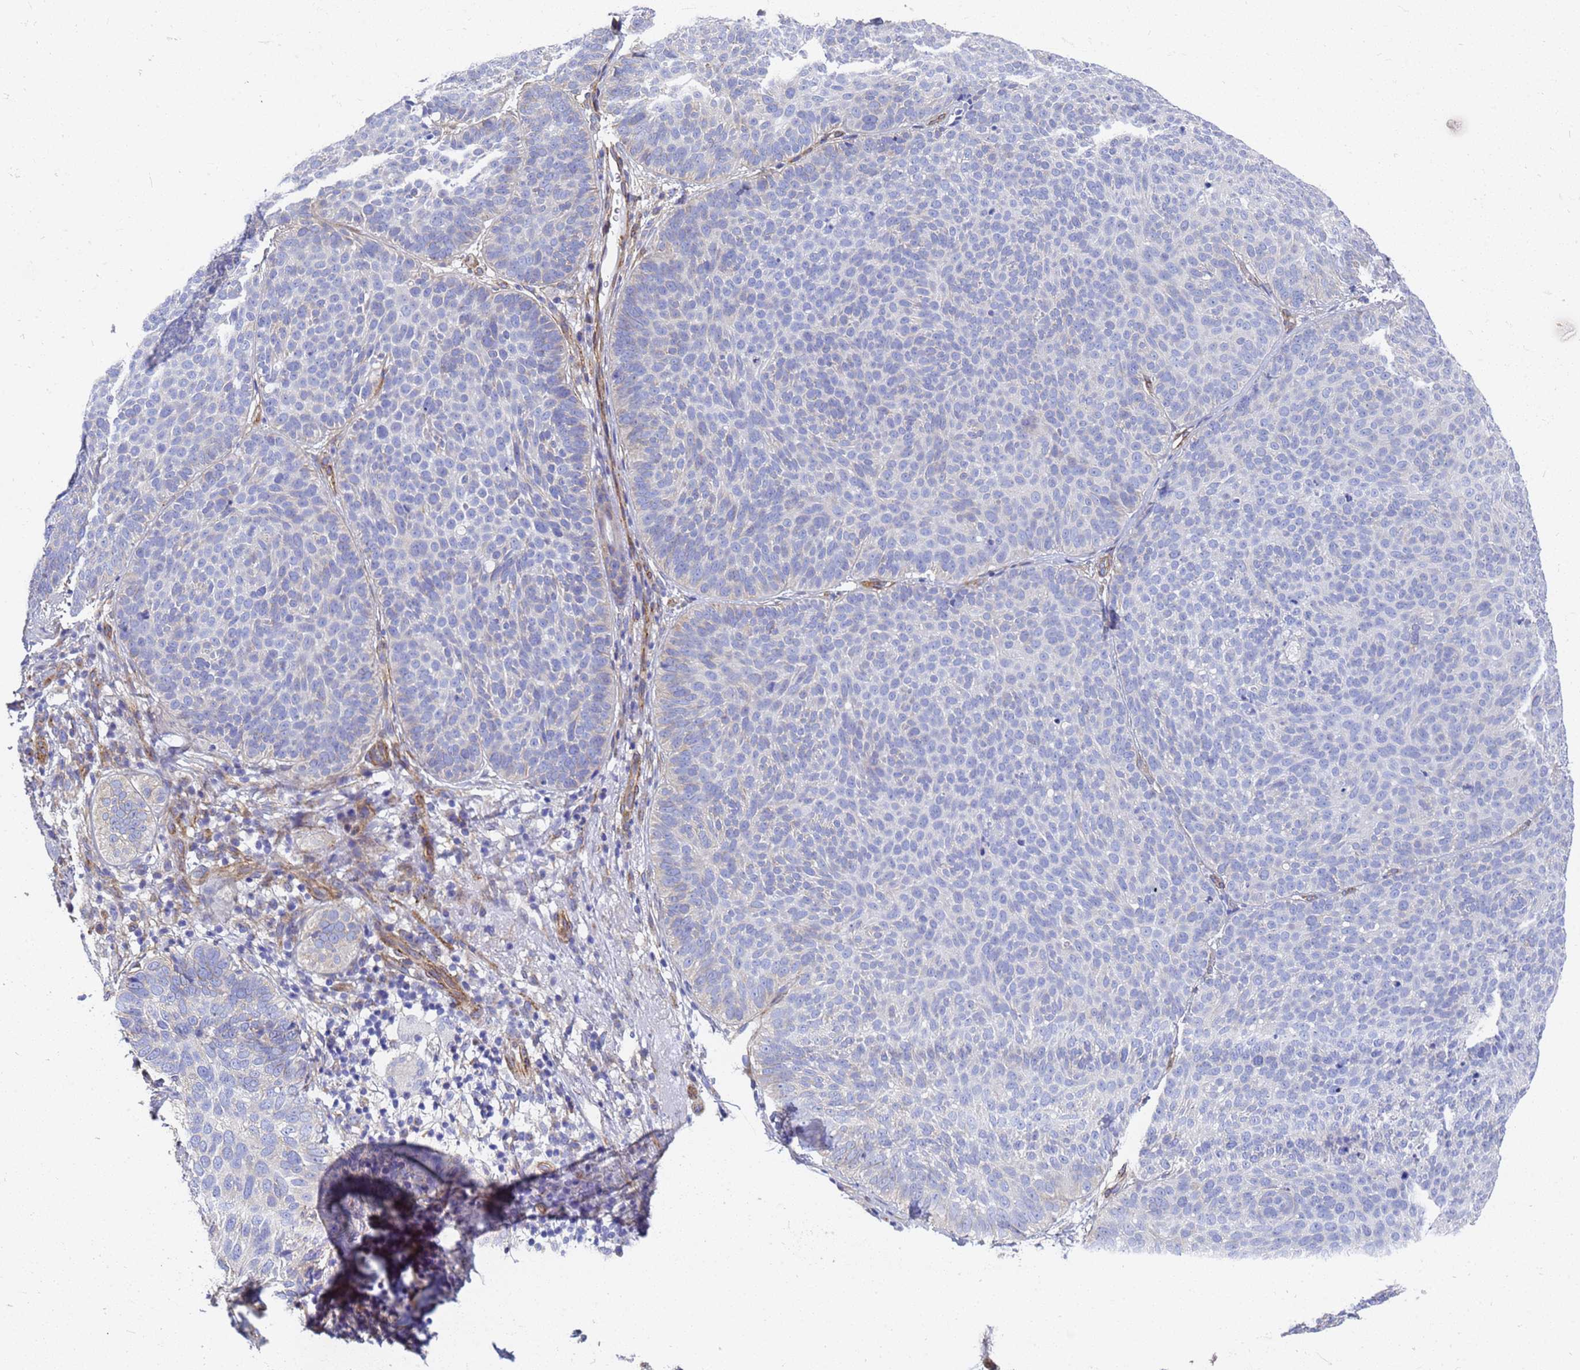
{"staining": {"intensity": "negative", "quantity": "none", "location": "none"}, "tissue": "skin cancer", "cell_type": "Tumor cells", "image_type": "cancer", "snomed": [{"axis": "morphology", "description": "Basal cell carcinoma"}, {"axis": "topography", "description": "Skin"}], "caption": "The micrograph shows no significant staining in tumor cells of skin cancer.", "gene": "TUBB1", "patient": {"sex": "male", "age": 85}}